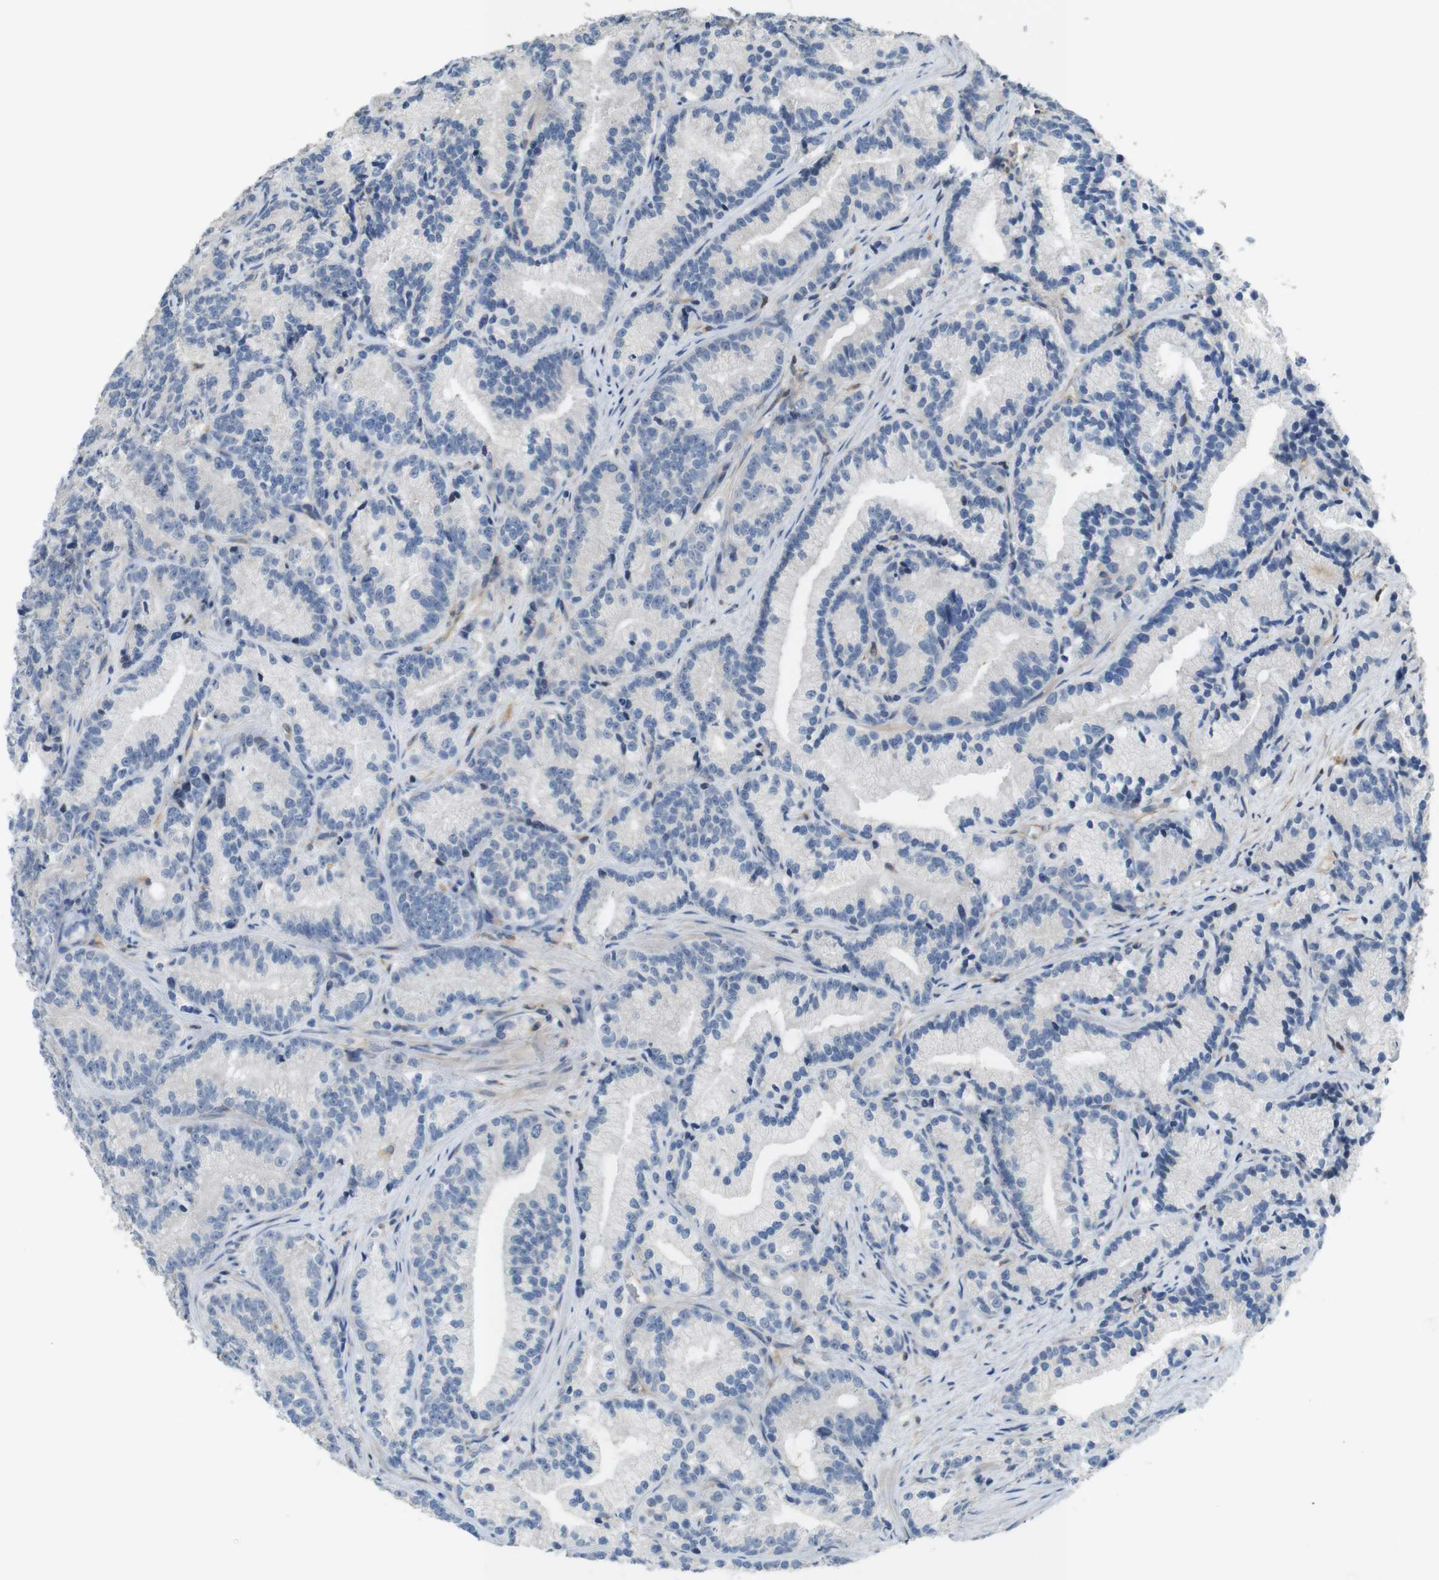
{"staining": {"intensity": "negative", "quantity": "none", "location": "none"}, "tissue": "prostate cancer", "cell_type": "Tumor cells", "image_type": "cancer", "snomed": [{"axis": "morphology", "description": "Adenocarcinoma, Low grade"}, {"axis": "topography", "description": "Prostate"}], "caption": "DAB immunohistochemical staining of human prostate adenocarcinoma (low-grade) reveals no significant positivity in tumor cells.", "gene": "PCDH10", "patient": {"sex": "male", "age": 89}}